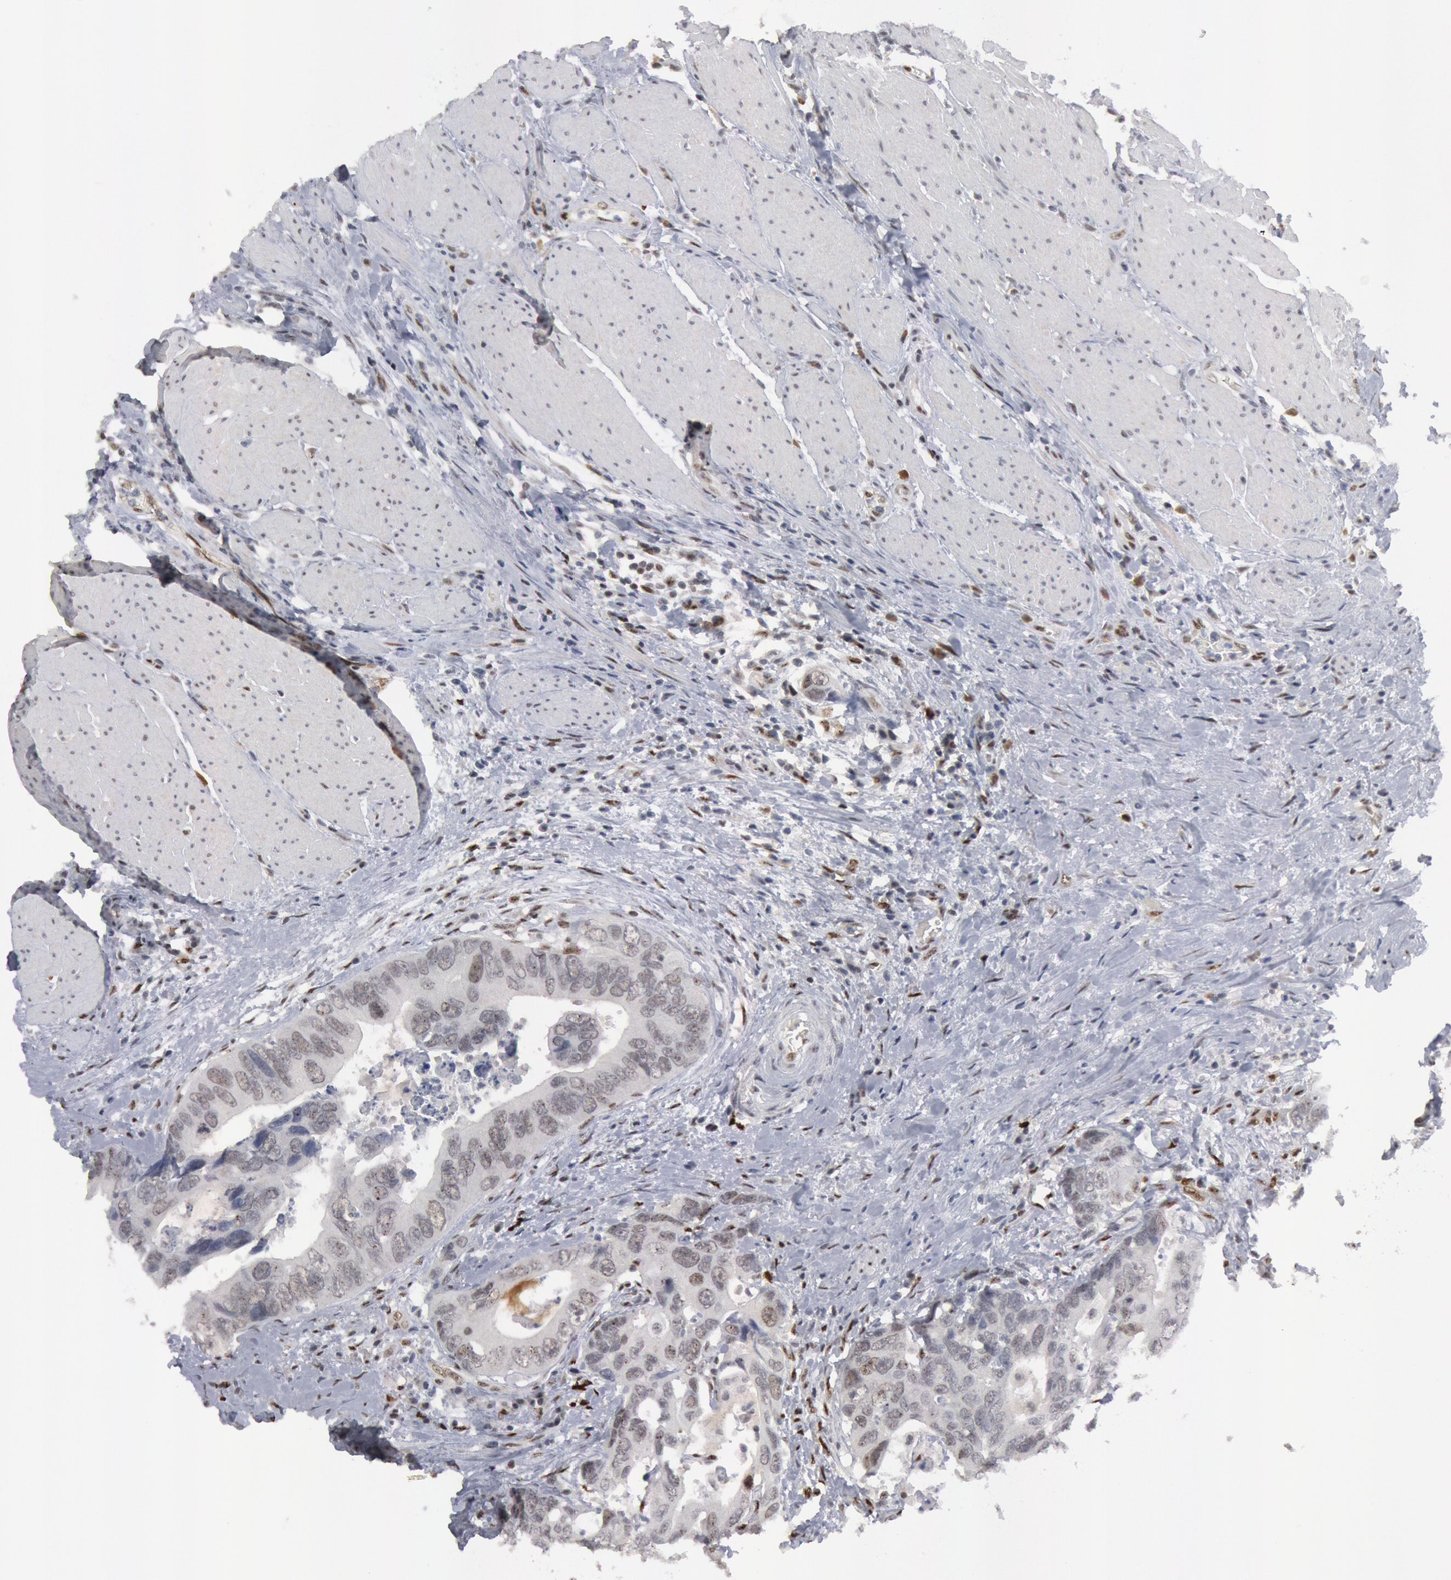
{"staining": {"intensity": "negative", "quantity": "none", "location": "none"}, "tissue": "colorectal cancer", "cell_type": "Tumor cells", "image_type": "cancer", "snomed": [{"axis": "morphology", "description": "Adenocarcinoma, NOS"}, {"axis": "topography", "description": "Rectum"}], "caption": "Immunohistochemistry of colorectal cancer (adenocarcinoma) demonstrates no positivity in tumor cells.", "gene": "FOXO1", "patient": {"sex": "female", "age": 67}}